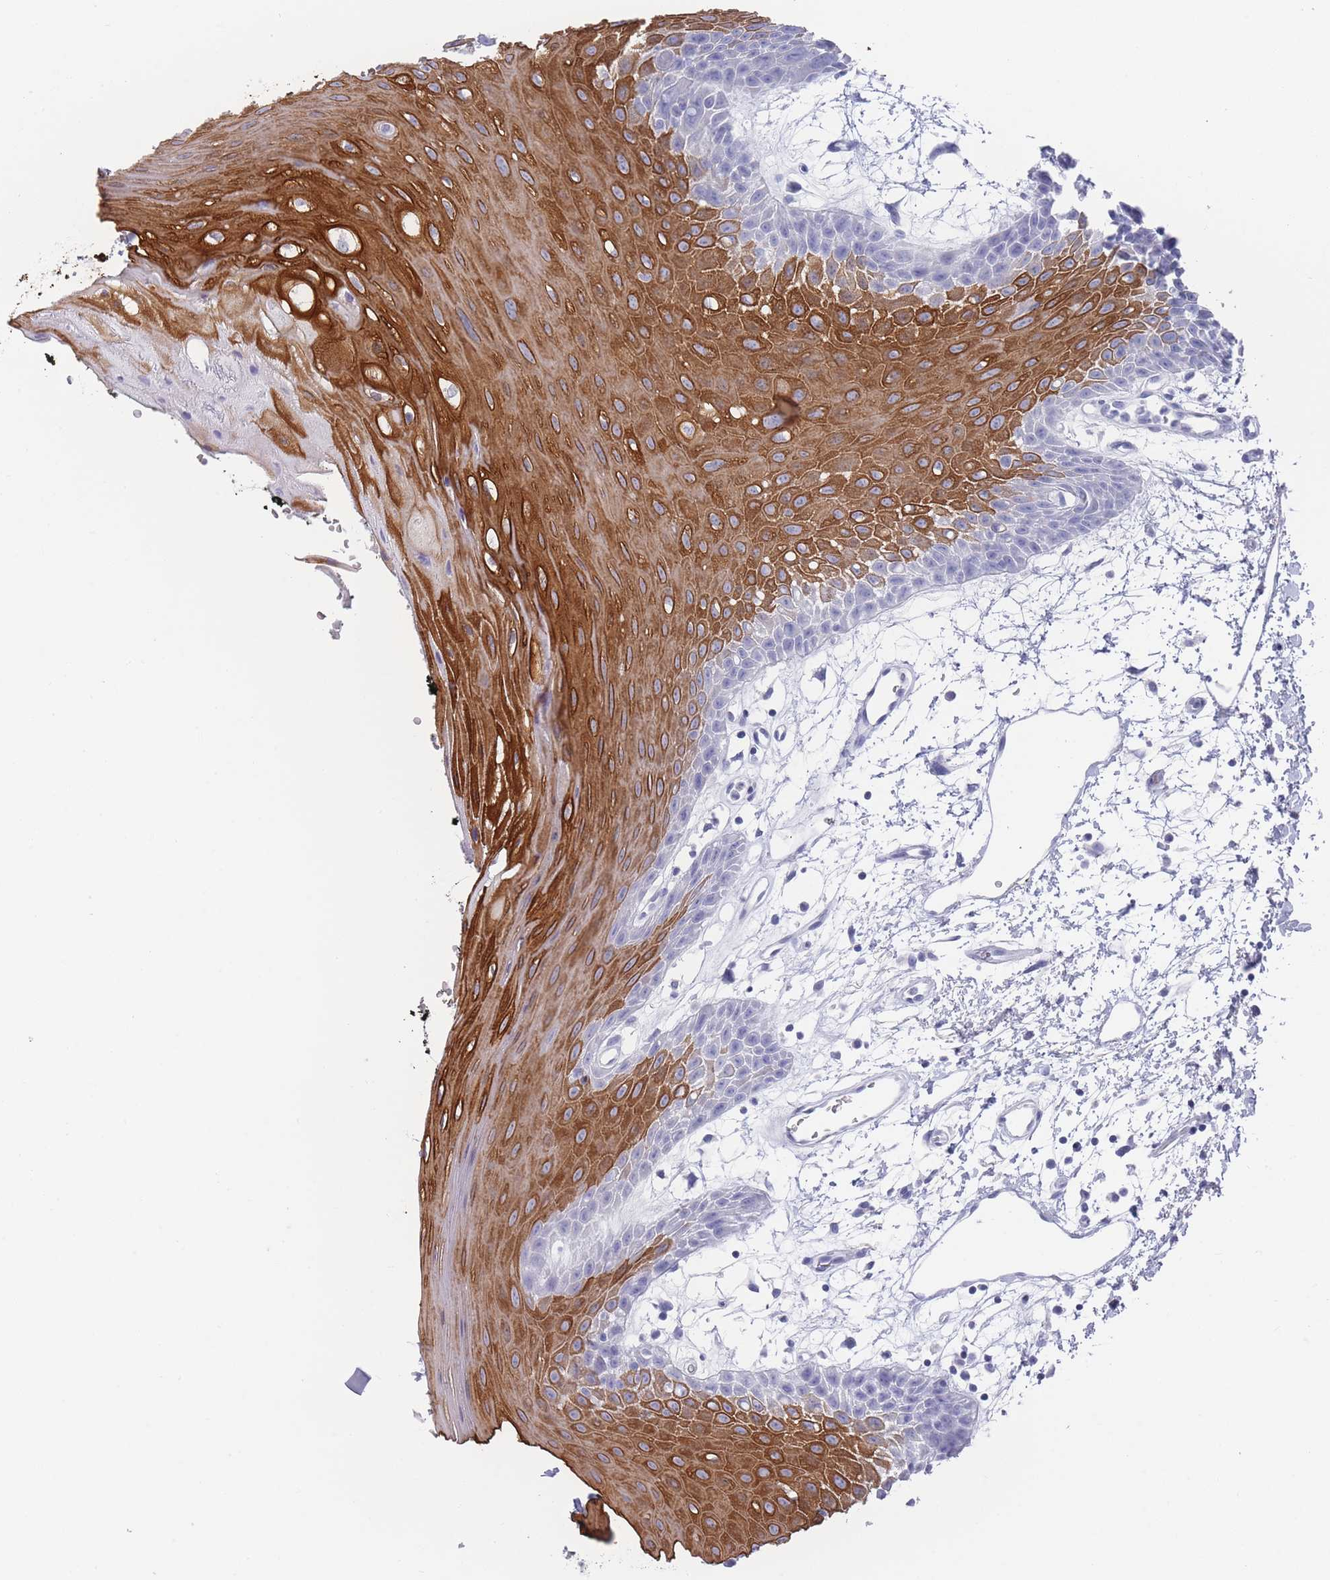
{"staining": {"intensity": "strong", "quantity": "25%-75%", "location": "cytoplasmic/membranous"}, "tissue": "oral mucosa", "cell_type": "Squamous epithelial cells", "image_type": "normal", "snomed": [{"axis": "morphology", "description": "Normal tissue, NOS"}, {"axis": "topography", "description": "Oral tissue"}, {"axis": "topography", "description": "Tounge, NOS"}], "caption": "Squamous epithelial cells reveal high levels of strong cytoplasmic/membranous expression in about 25%-75% of cells in benign human oral mucosa.", "gene": "RAB2B", "patient": {"sex": "female", "age": 59}}